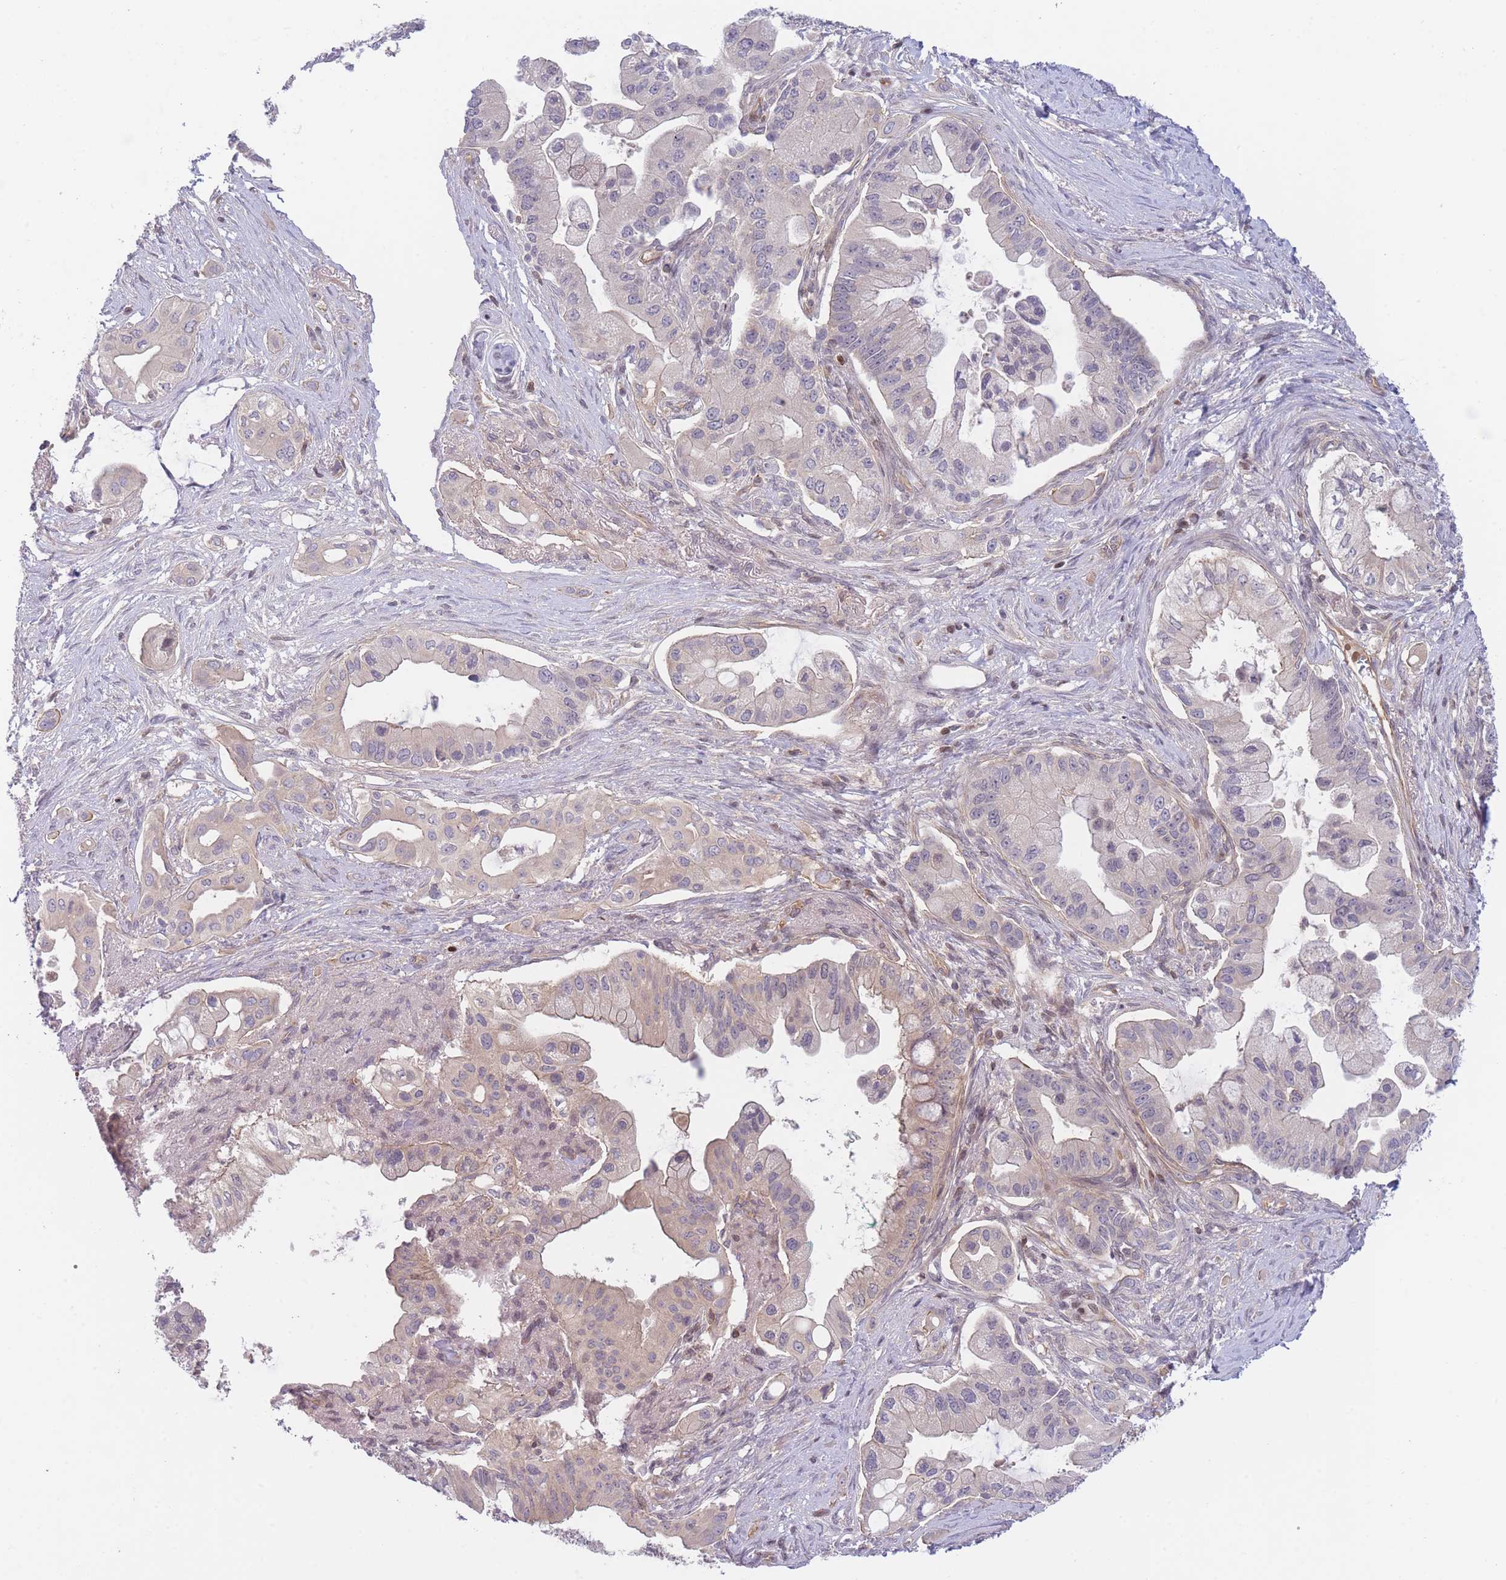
{"staining": {"intensity": "weak", "quantity": "<25%", "location": "cytoplasmic/membranous"}, "tissue": "pancreatic cancer", "cell_type": "Tumor cells", "image_type": "cancer", "snomed": [{"axis": "morphology", "description": "Adenocarcinoma, NOS"}, {"axis": "topography", "description": "Pancreas"}], "caption": "This image is of pancreatic cancer stained with immunohistochemistry to label a protein in brown with the nuclei are counter-stained blue. There is no expression in tumor cells.", "gene": "SLC35F5", "patient": {"sex": "male", "age": 57}}